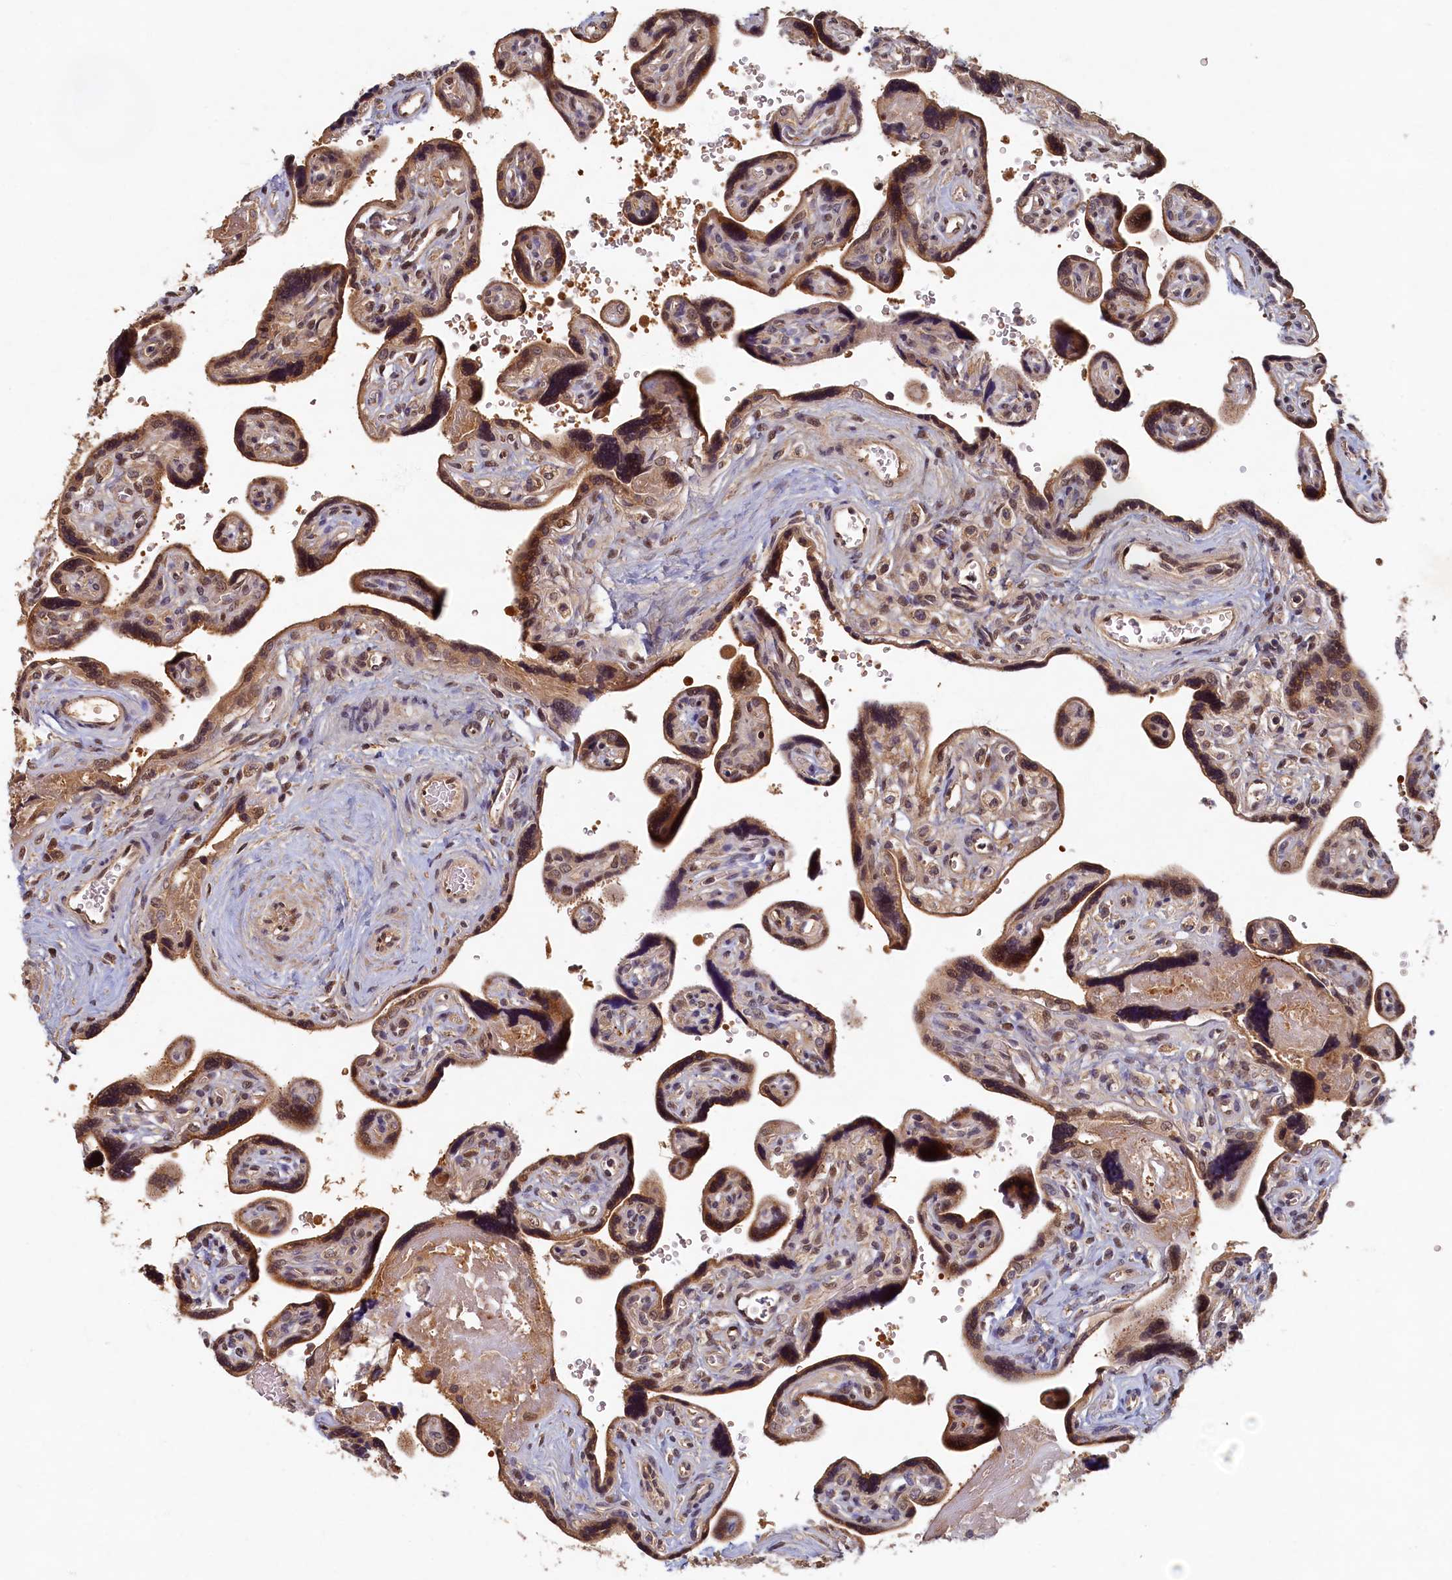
{"staining": {"intensity": "moderate", "quantity": "25%-75%", "location": "cytoplasmic/membranous,nuclear"}, "tissue": "placenta", "cell_type": "Trophoblastic cells", "image_type": "normal", "snomed": [{"axis": "morphology", "description": "Normal tissue, NOS"}, {"axis": "topography", "description": "Placenta"}], "caption": "IHC histopathology image of benign placenta stained for a protein (brown), which displays medium levels of moderate cytoplasmic/membranous,nuclear staining in about 25%-75% of trophoblastic cells.", "gene": "LCMT2", "patient": {"sex": "female", "age": 39}}